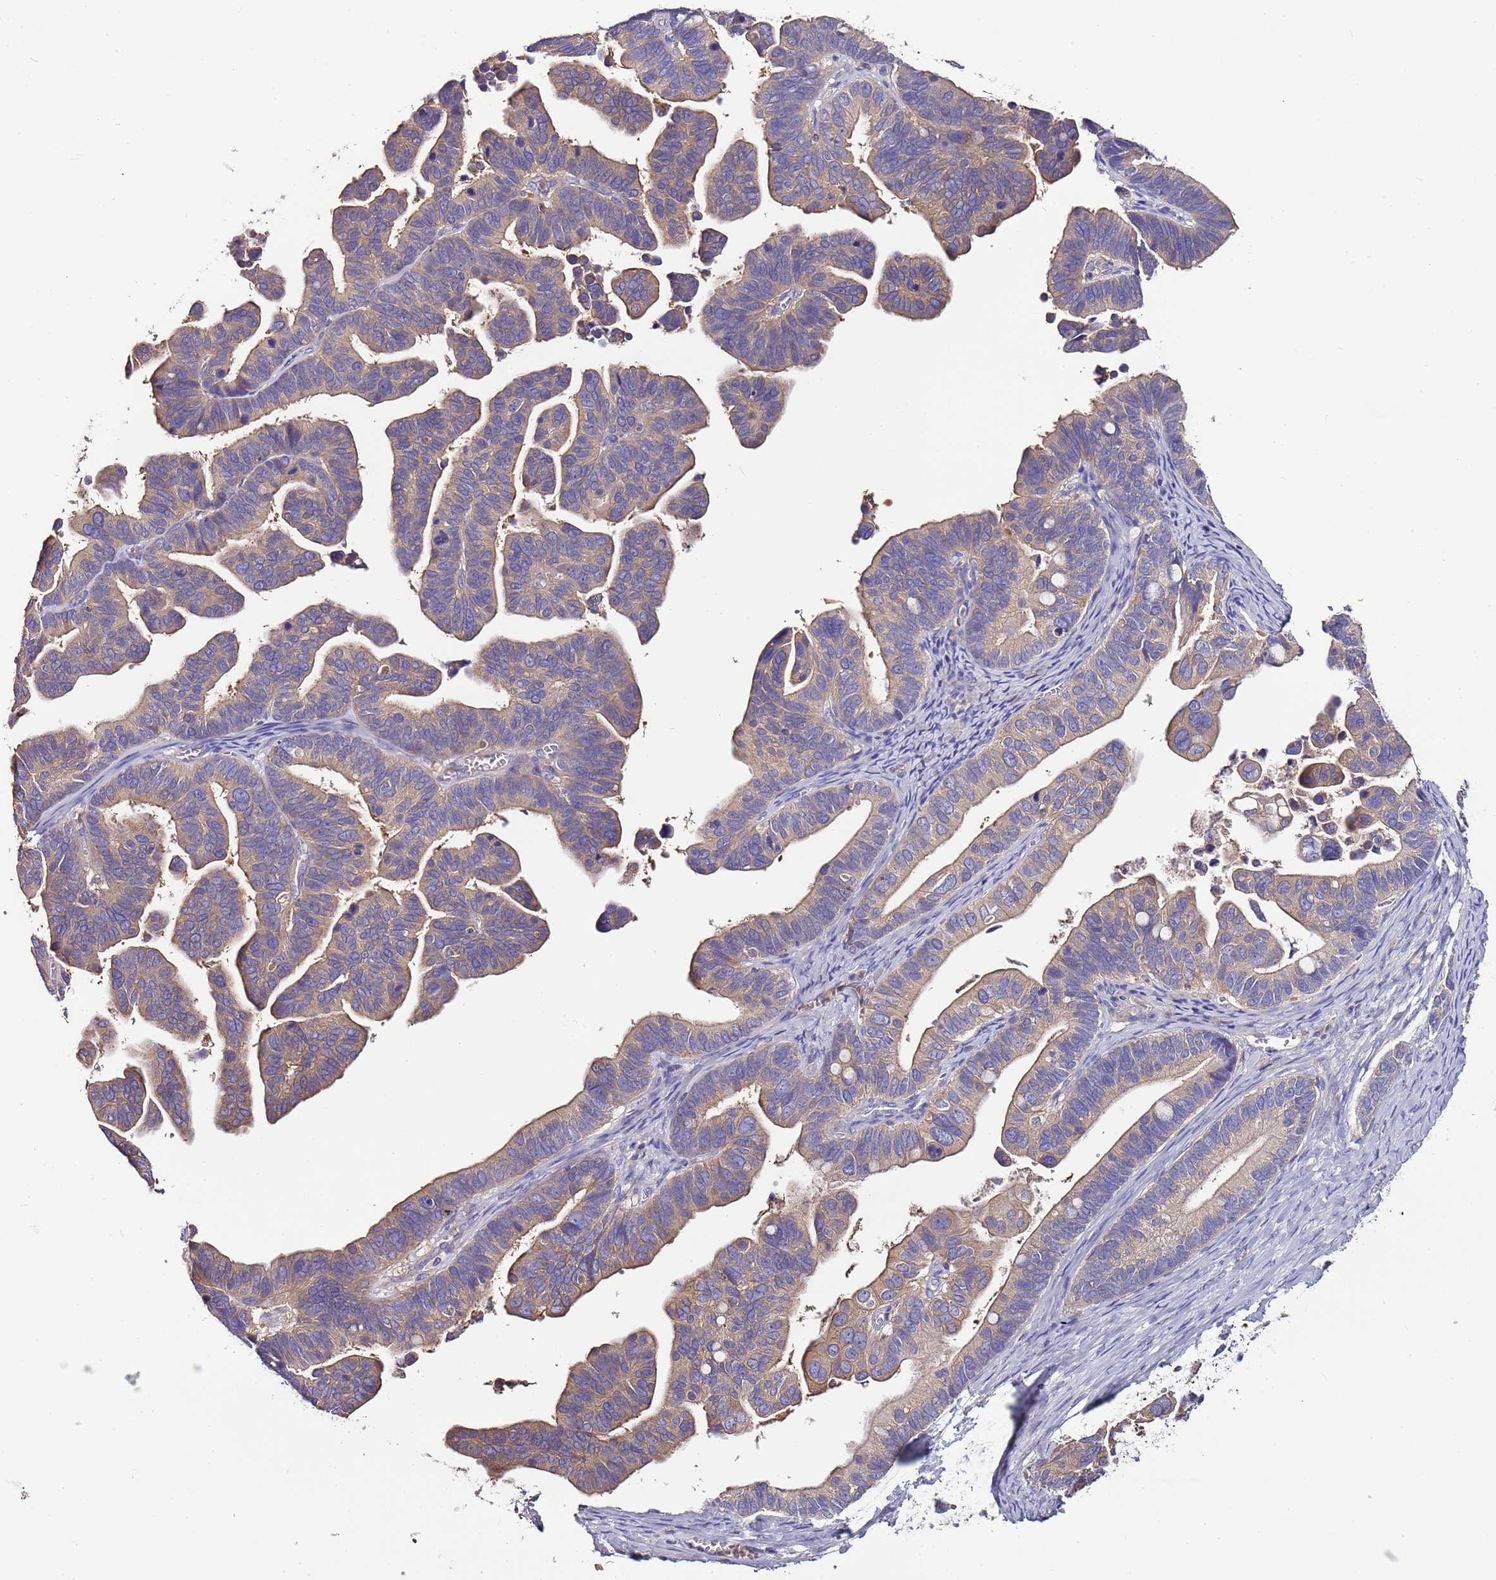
{"staining": {"intensity": "weak", "quantity": ">75%", "location": "cytoplasmic/membranous"}, "tissue": "ovarian cancer", "cell_type": "Tumor cells", "image_type": "cancer", "snomed": [{"axis": "morphology", "description": "Cystadenocarcinoma, serous, NOS"}, {"axis": "topography", "description": "Ovary"}], "caption": "The immunohistochemical stain labels weak cytoplasmic/membranous positivity in tumor cells of serous cystadenocarcinoma (ovarian) tissue.", "gene": "IGIP", "patient": {"sex": "female", "age": 56}}